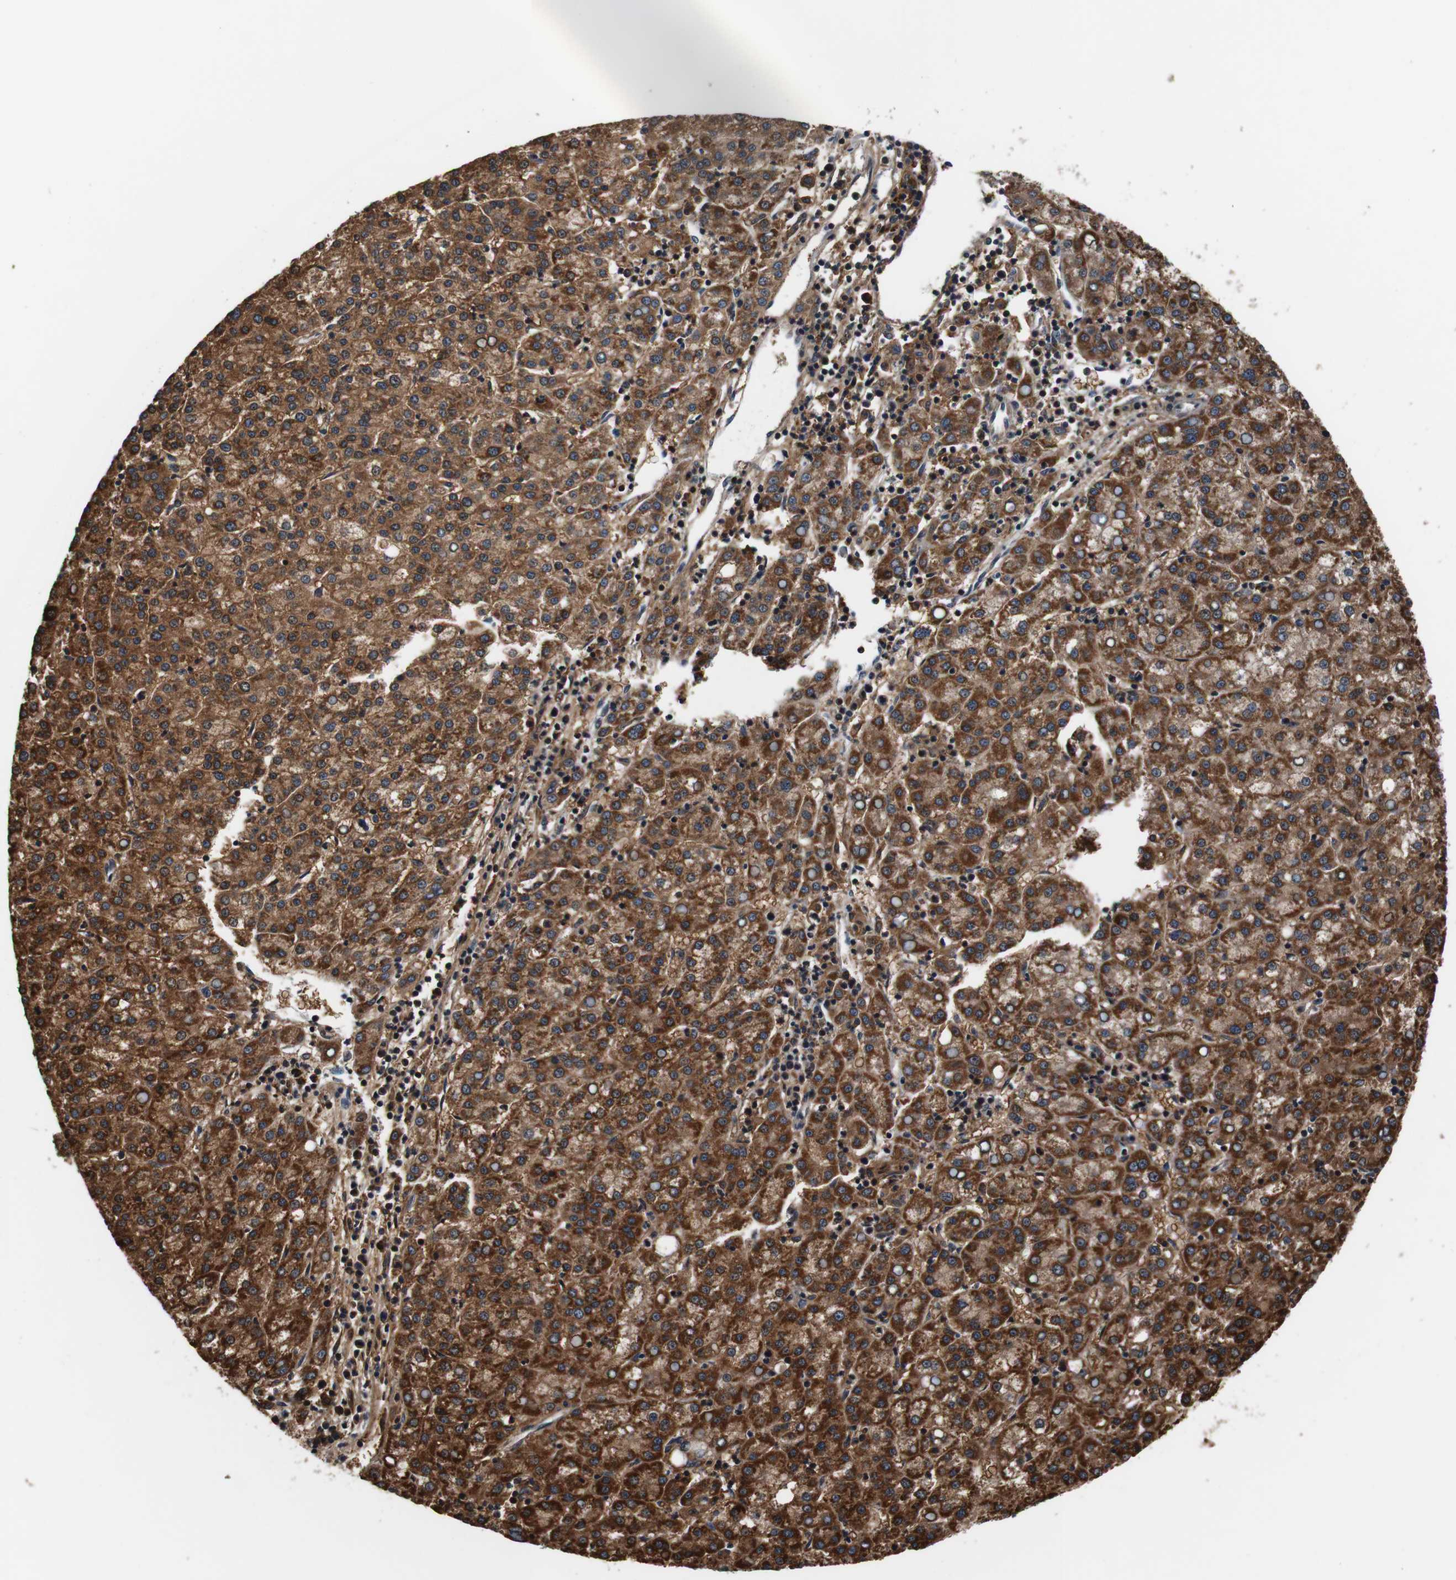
{"staining": {"intensity": "strong", "quantity": ">75%", "location": "cytoplasmic/membranous"}, "tissue": "liver cancer", "cell_type": "Tumor cells", "image_type": "cancer", "snomed": [{"axis": "morphology", "description": "Carcinoma, Hepatocellular, NOS"}, {"axis": "topography", "description": "Liver"}], "caption": "Strong cytoplasmic/membranous staining is seen in approximately >75% of tumor cells in hepatocellular carcinoma (liver).", "gene": "LRP4", "patient": {"sex": "female", "age": 58}}